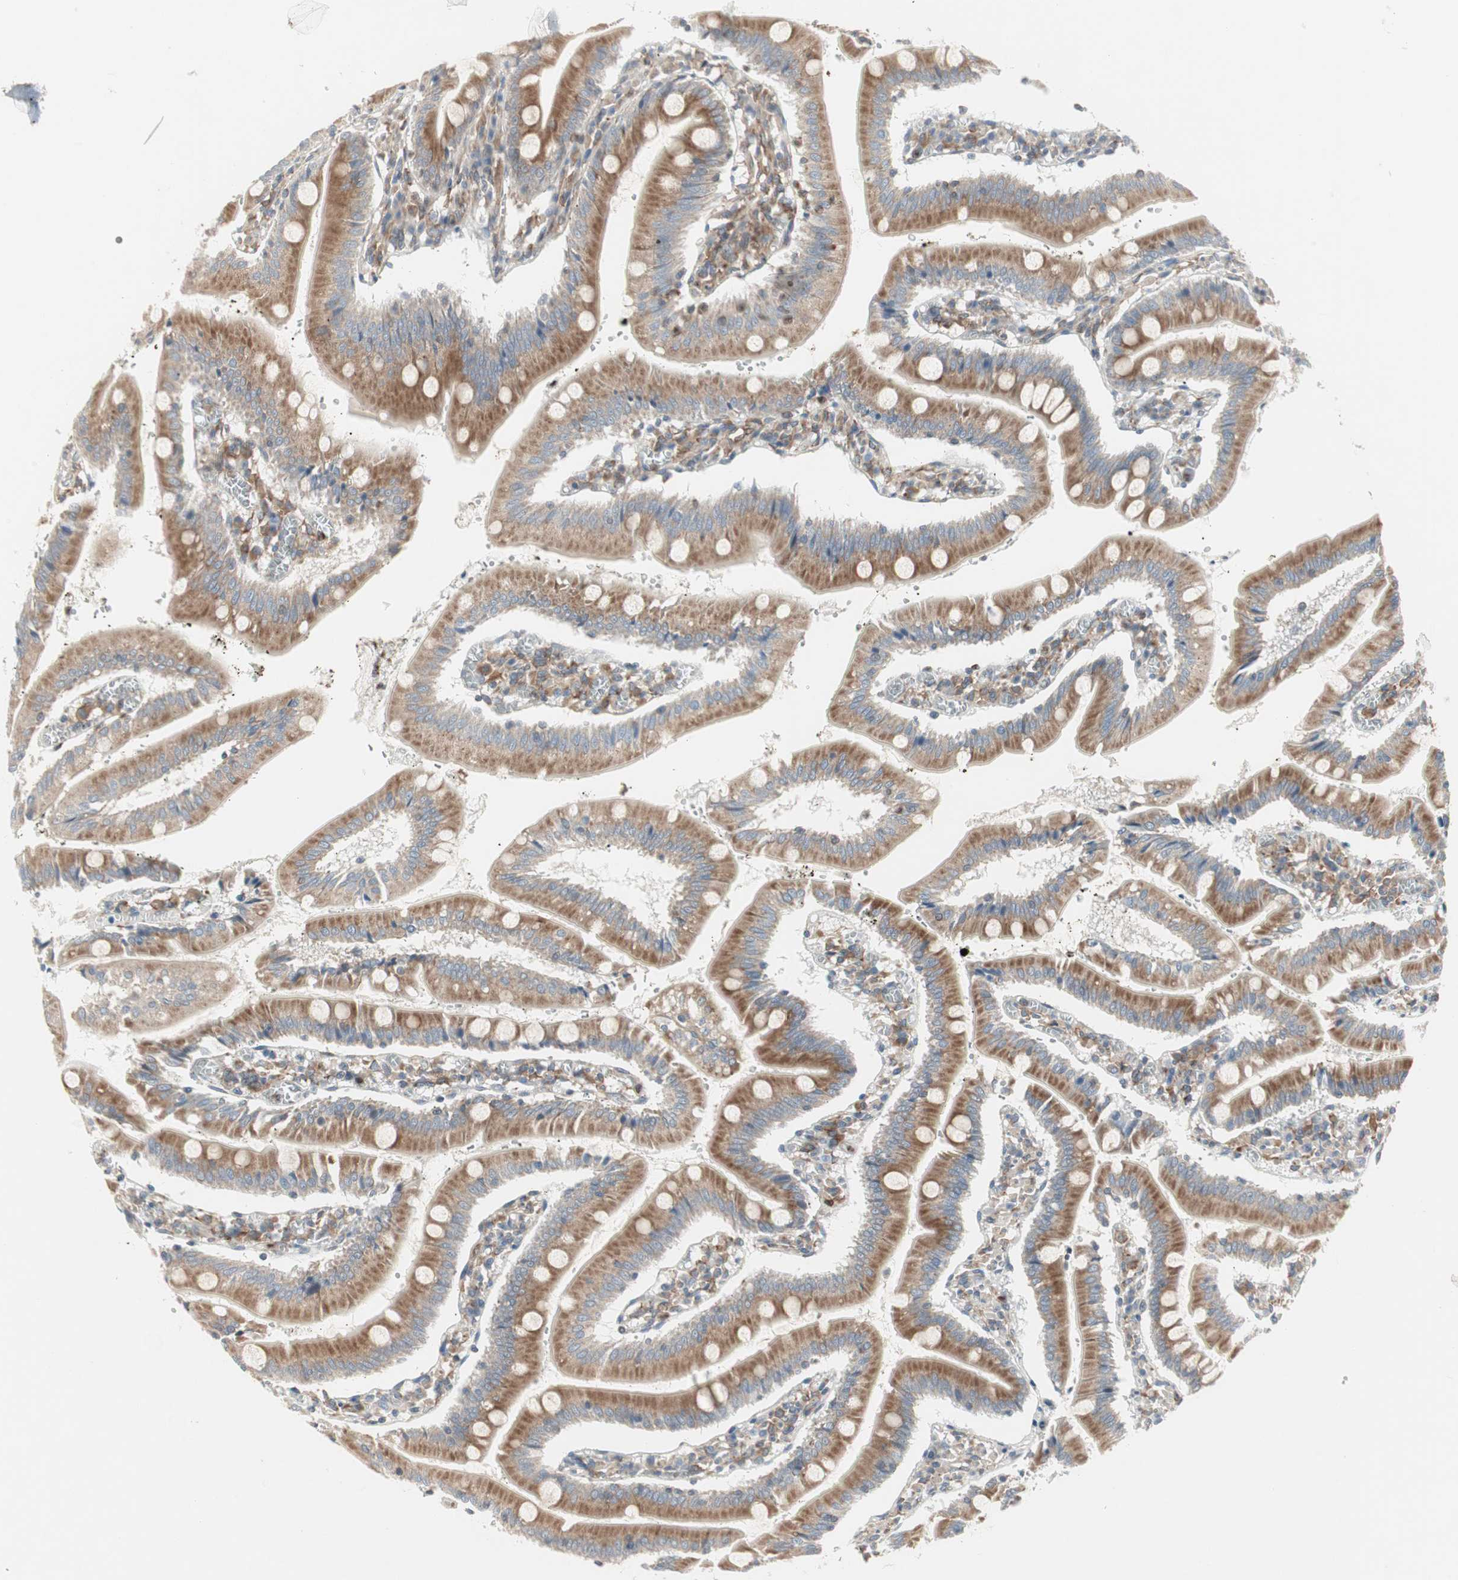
{"staining": {"intensity": "strong", "quantity": ">75%", "location": "cytoplasmic/membranous"}, "tissue": "small intestine", "cell_type": "Glandular cells", "image_type": "normal", "snomed": [{"axis": "morphology", "description": "Normal tissue, NOS"}, {"axis": "topography", "description": "Small intestine"}], "caption": "IHC (DAB (3,3'-diaminobenzidine)) staining of benign human small intestine displays strong cytoplasmic/membranous protein staining in approximately >75% of glandular cells.", "gene": "H6PD", "patient": {"sex": "male", "age": 71}}